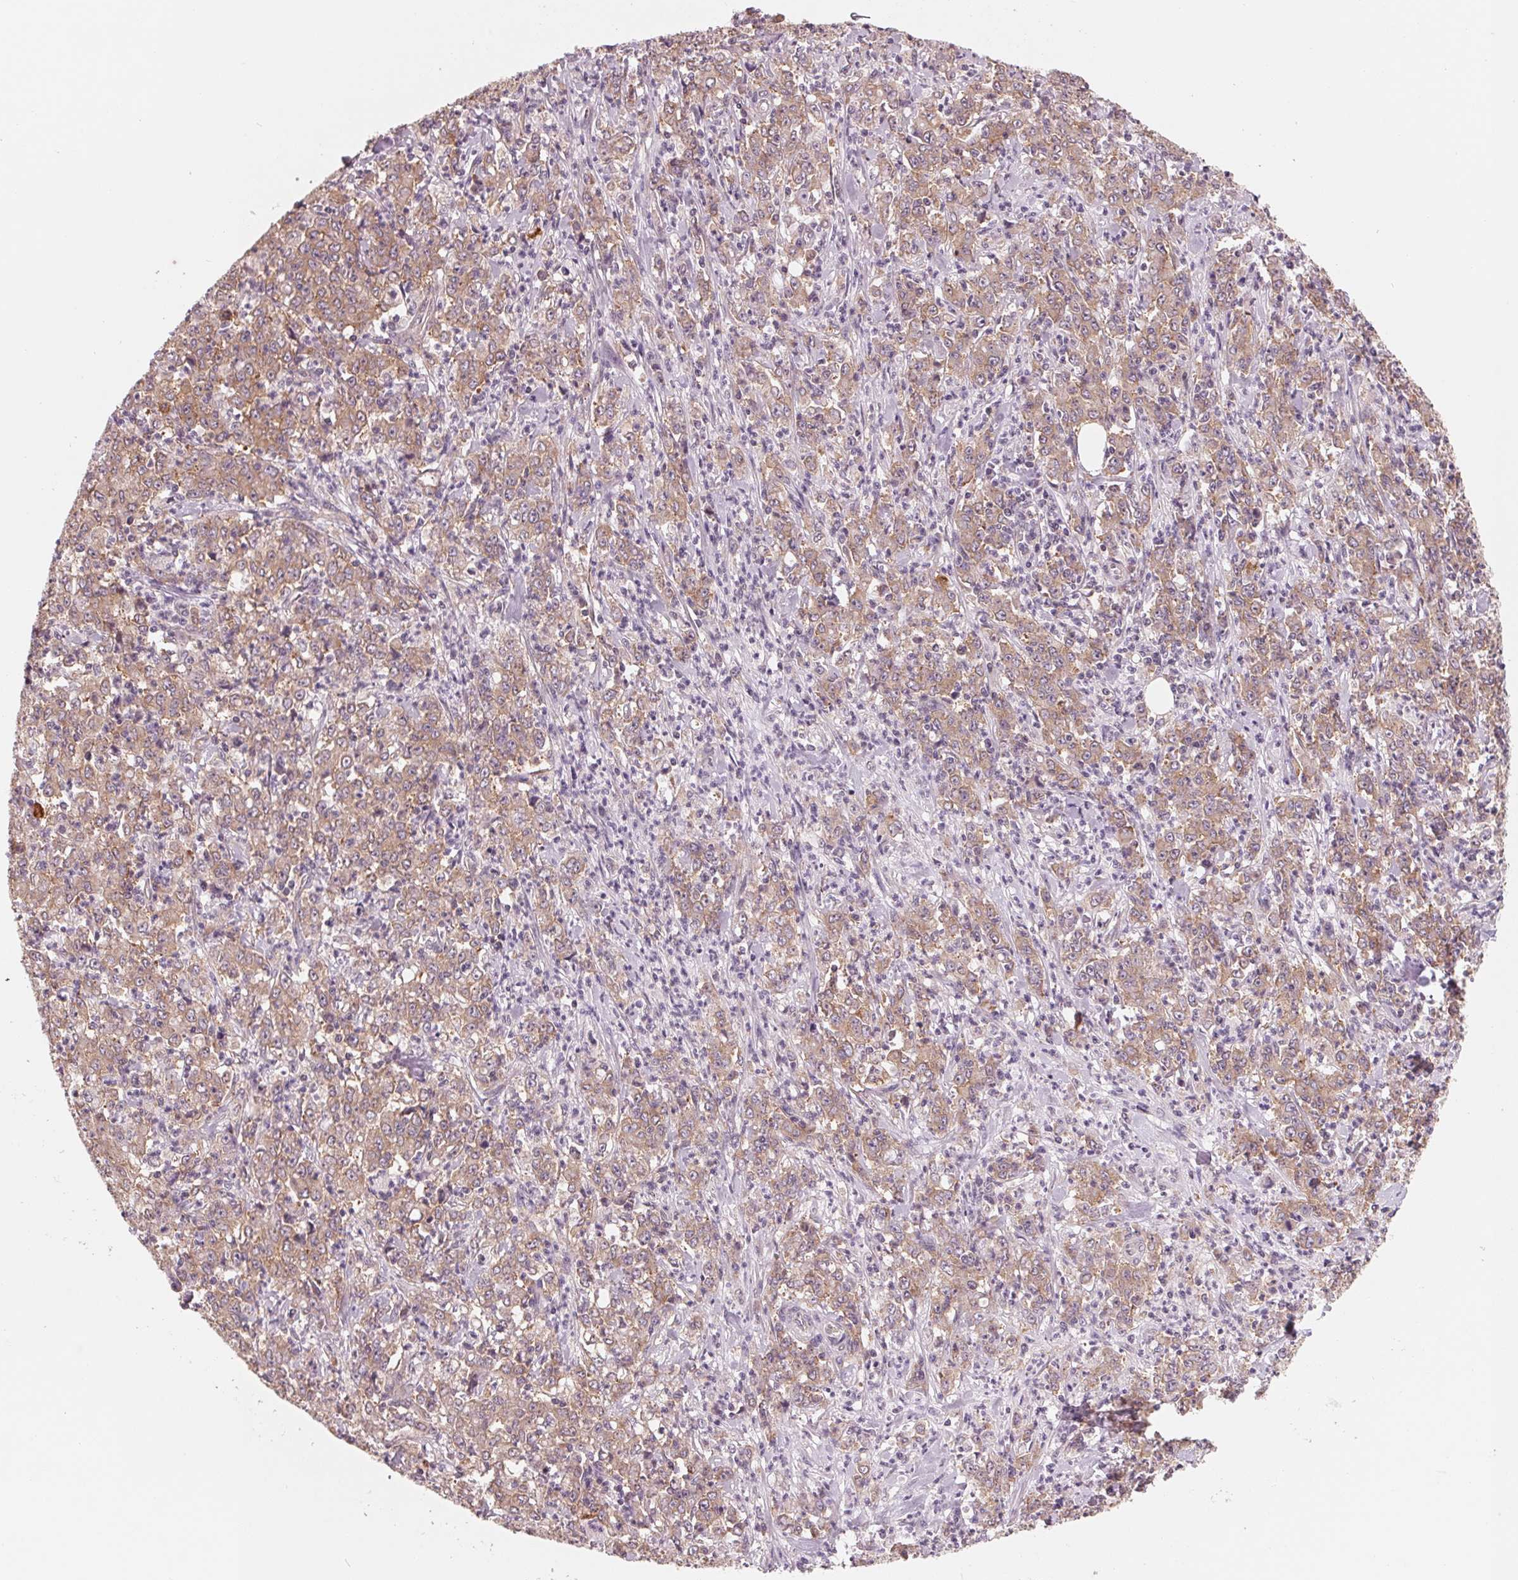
{"staining": {"intensity": "weak", "quantity": ">75%", "location": "cytoplasmic/membranous"}, "tissue": "stomach cancer", "cell_type": "Tumor cells", "image_type": "cancer", "snomed": [{"axis": "morphology", "description": "Adenocarcinoma, NOS"}, {"axis": "topography", "description": "Stomach, lower"}], "caption": "Immunohistochemical staining of human stomach cancer reveals low levels of weak cytoplasmic/membranous protein positivity in about >75% of tumor cells.", "gene": "GIGYF2", "patient": {"sex": "female", "age": 71}}